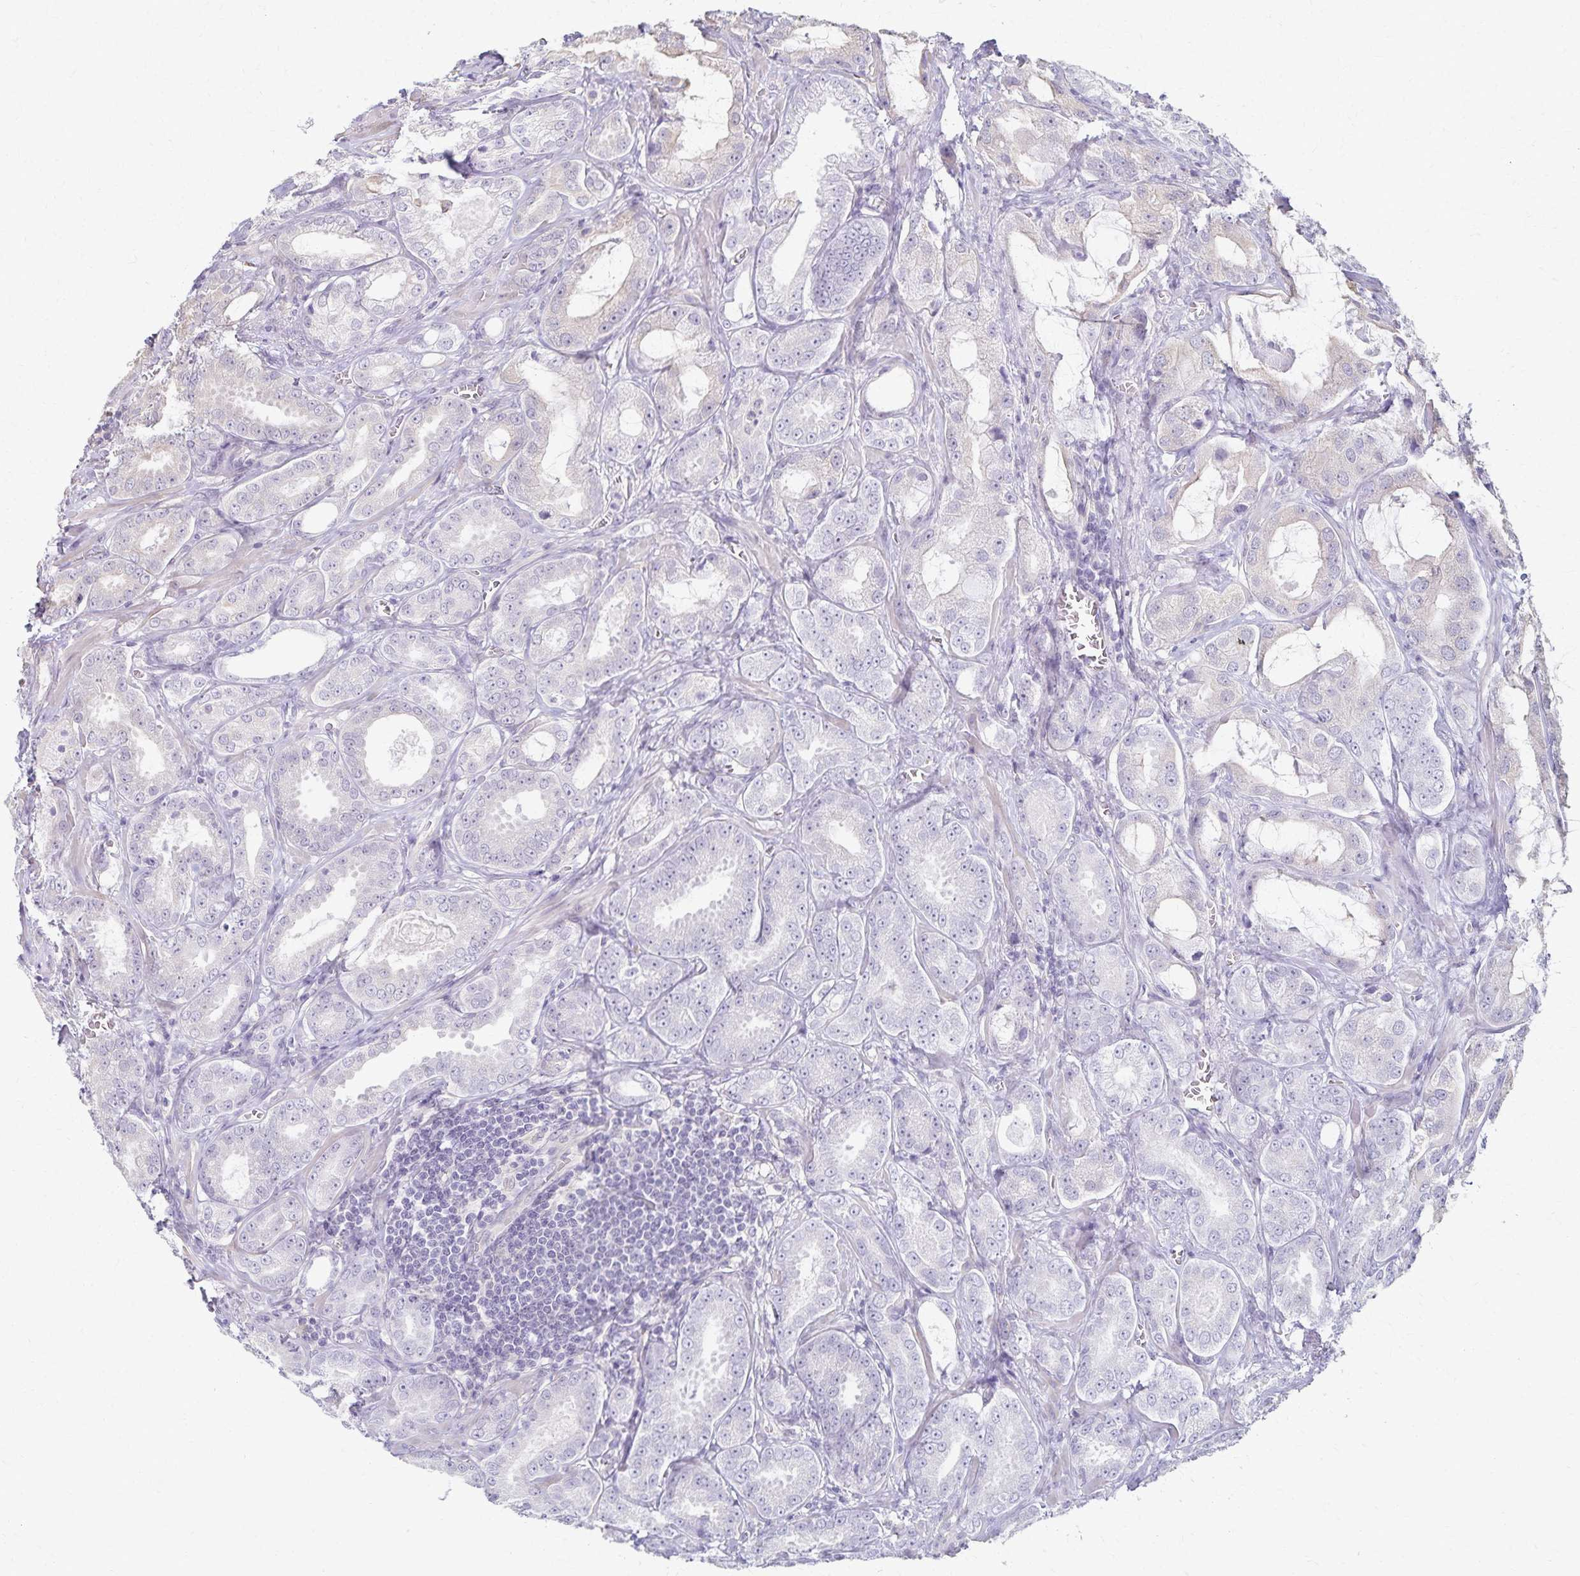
{"staining": {"intensity": "negative", "quantity": "none", "location": "none"}, "tissue": "prostate cancer", "cell_type": "Tumor cells", "image_type": "cancer", "snomed": [{"axis": "morphology", "description": "Adenocarcinoma, High grade"}, {"axis": "topography", "description": "Prostate"}], "caption": "A high-resolution photomicrograph shows IHC staining of prostate high-grade adenocarcinoma, which displays no significant expression in tumor cells. (Brightfield microscopy of DAB IHC at high magnification).", "gene": "KISS1", "patient": {"sex": "male", "age": 64}}